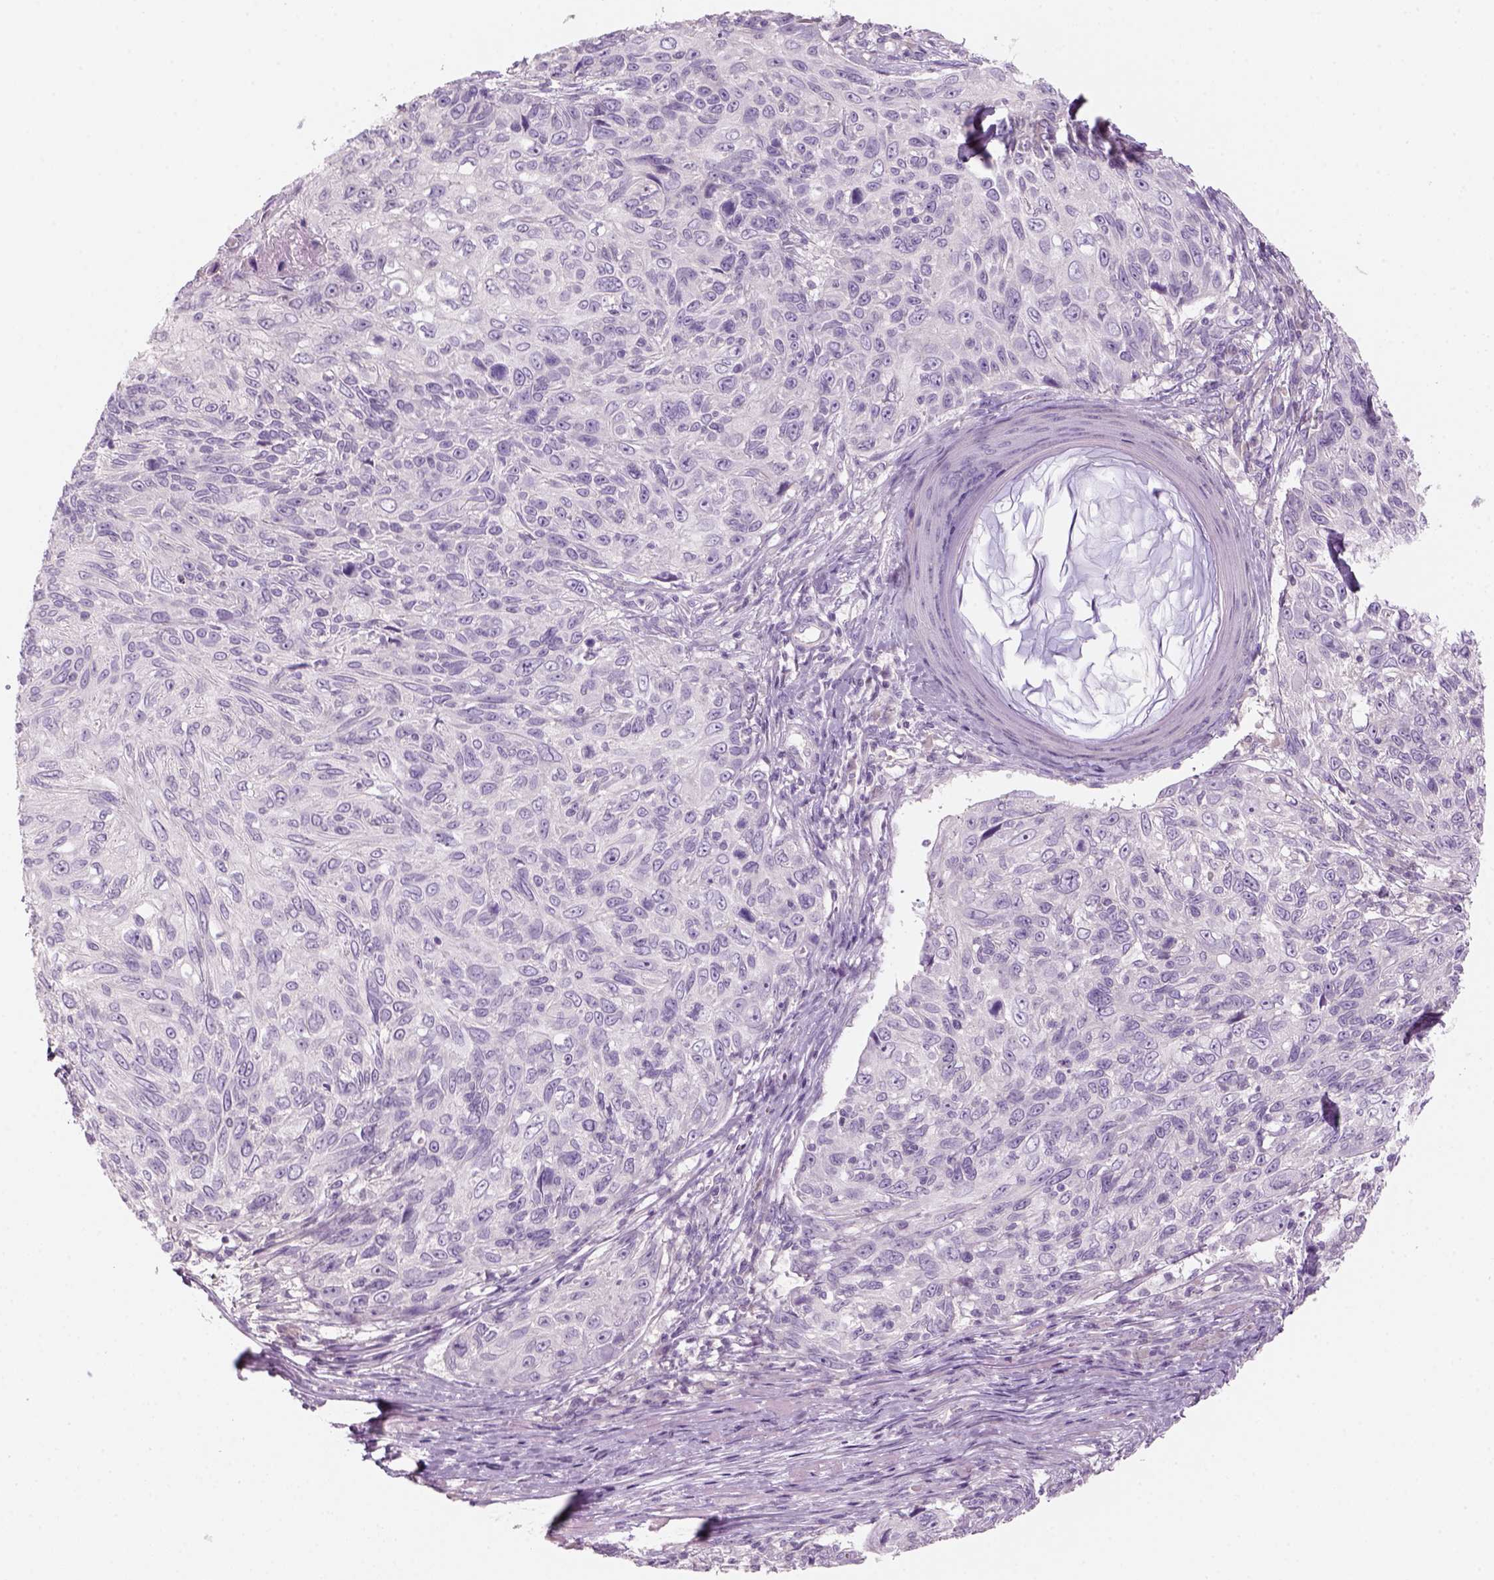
{"staining": {"intensity": "negative", "quantity": "none", "location": "none"}, "tissue": "skin cancer", "cell_type": "Tumor cells", "image_type": "cancer", "snomed": [{"axis": "morphology", "description": "Squamous cell carcinoma, NOS"}, {"axis": "topography", "description": "Skin"}], "caption": "This is an immunohistochemistry histopathology image of human skin cancer (squamous cell carcinoma). There is no expression in tumor cells.", "gene": "KRT25", "patient": {"sex": "male", "age": 92}}